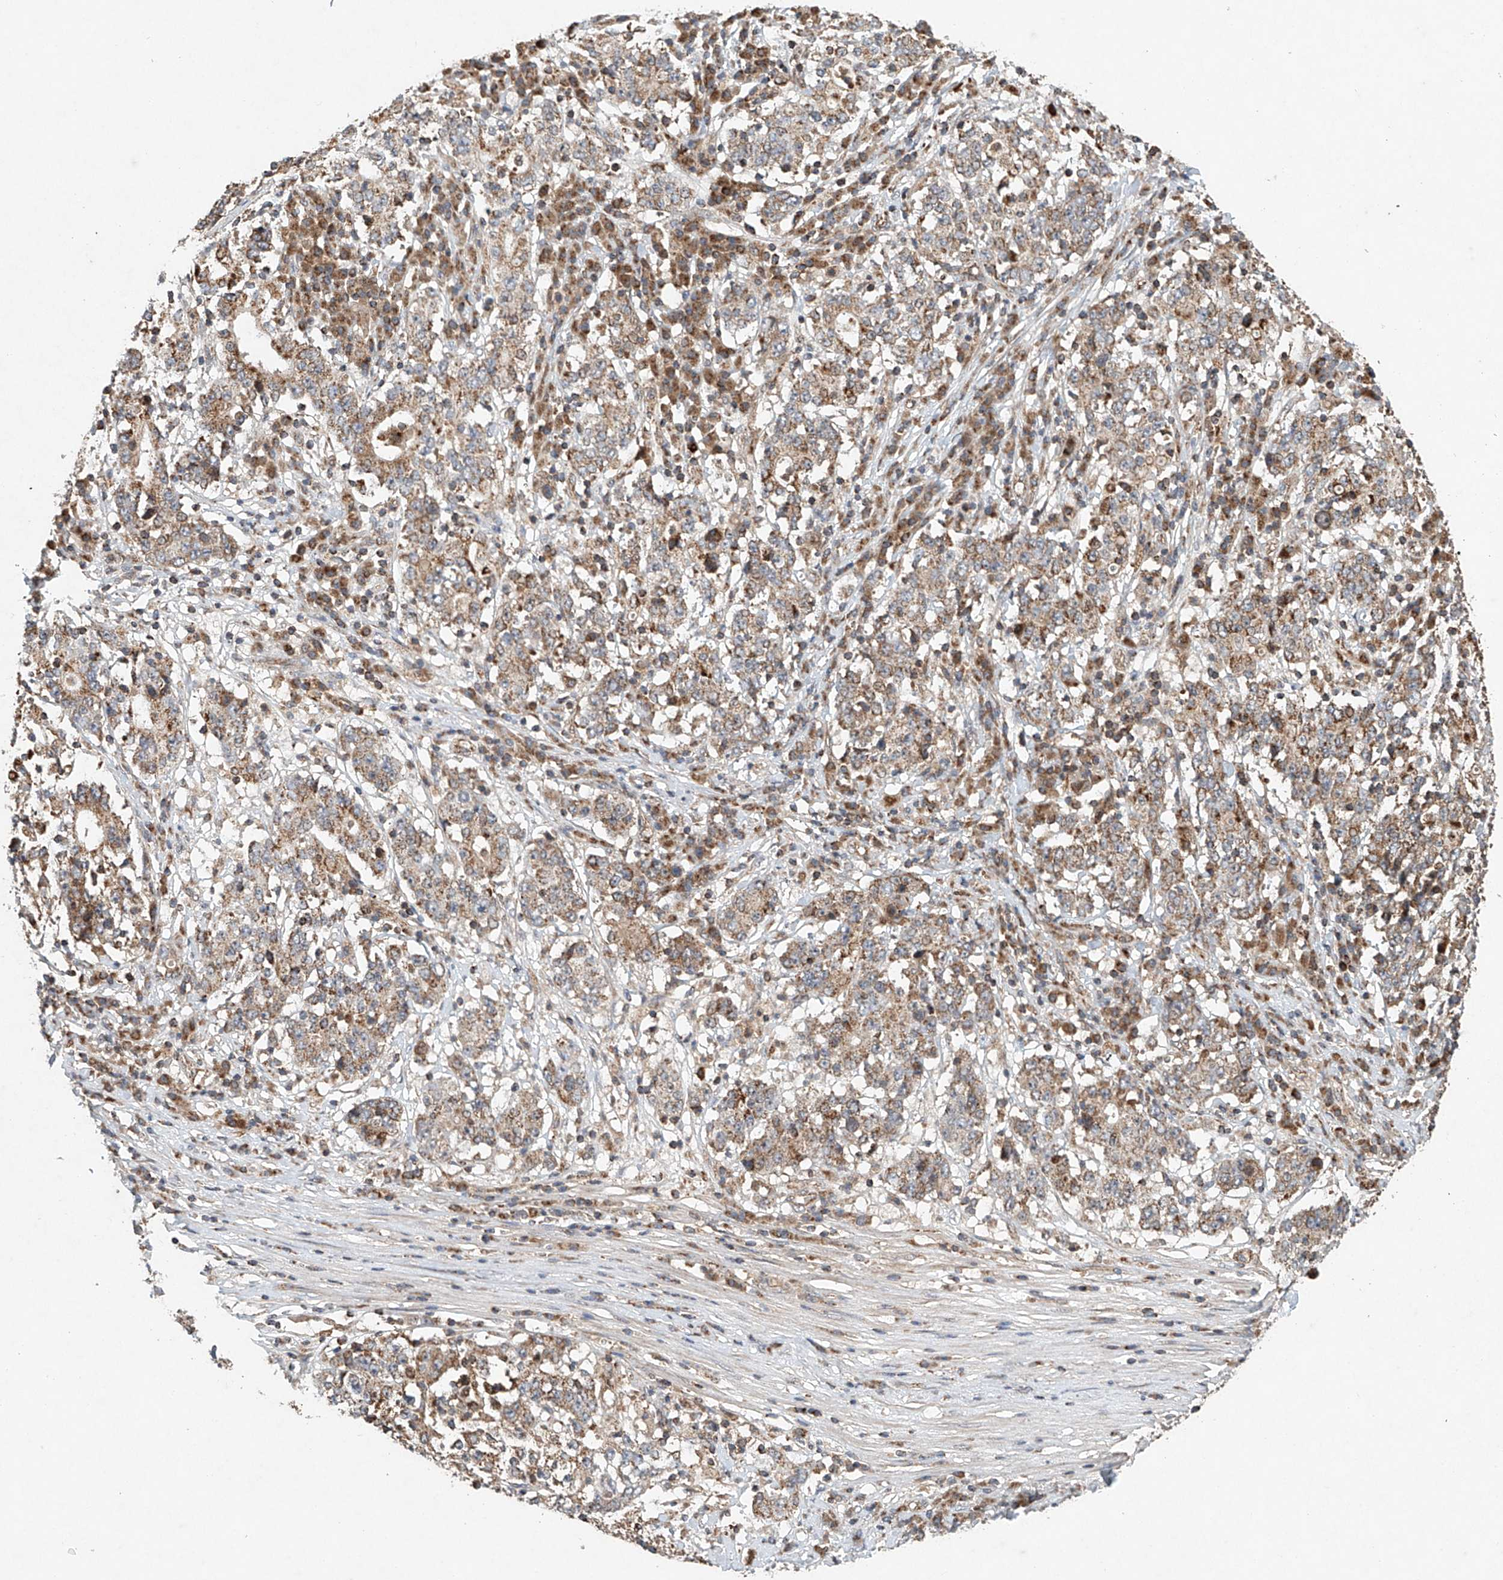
{"staining": {"intensity": "weak", "quantity": ">75%", "location": "cytoplasmic/membranous"}, "tissue": "stomach cancer", "cell_type": "Tumor cells", "image_type": "cancer", "snomed": [{"axis": "morphology", "description": "Adenocarcinoma, NOS"}, {"axis": "topography", "description": "Stomach"}], "caption": "Adenocarcinoma (stomach) stained for a protein shows weak cytoplasmic/membranous positivity in tumor cells. The staining is performed using DAB (3,3'-diaminobenzidine) brown chromogen to label protein expression. The nuclei are counter-stained blue using hematoxylin.", "gene": "DCAF11", "patient": {"sex": "male", "age": 59}}